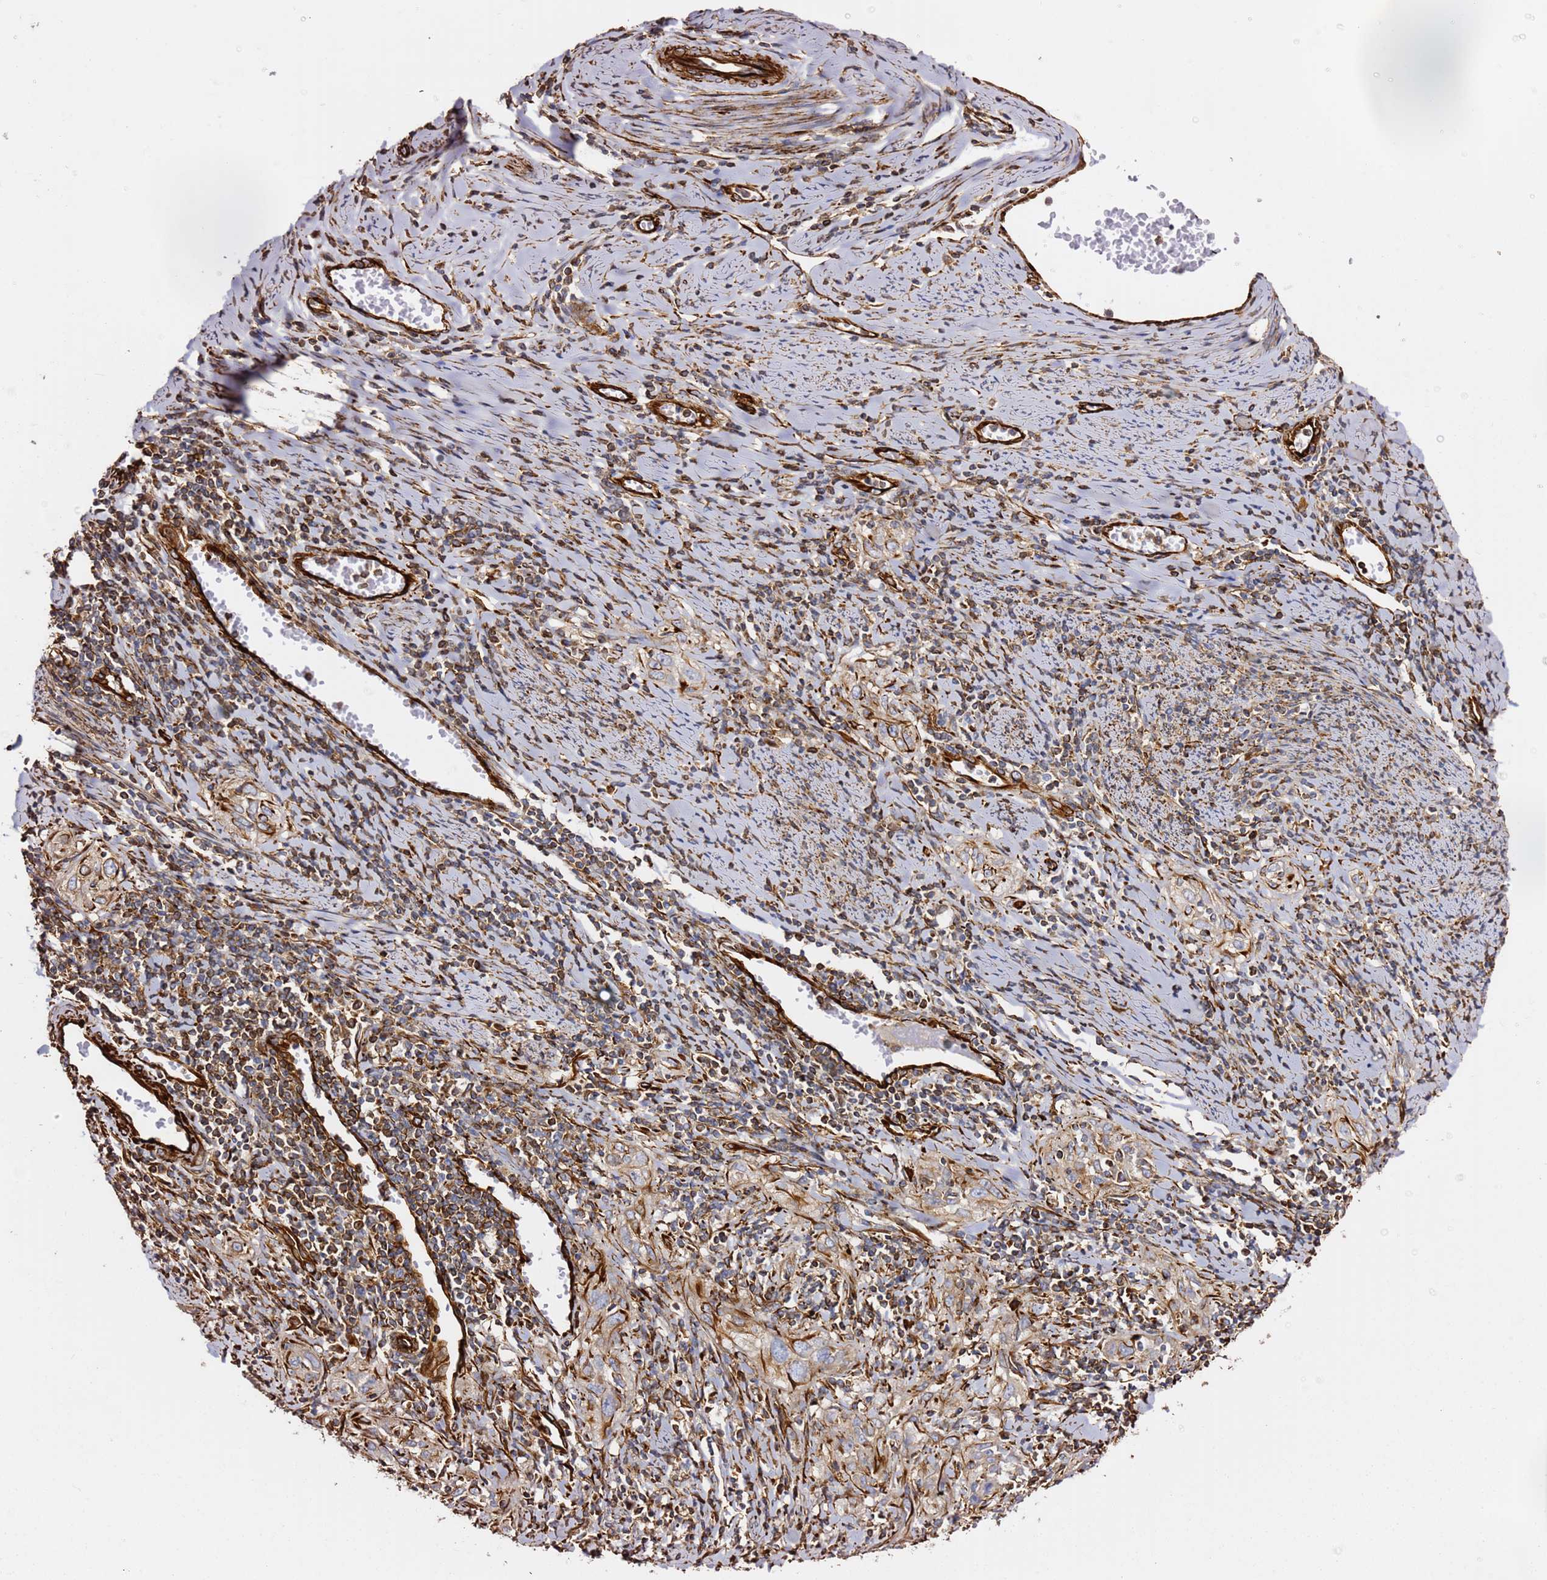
{"staining": {"intensity": "weak", "quantity": "<25%", "location": "cytoplasmic/membranous"}, "tissue": "cervical cancer", "cell_type": "Tumor cells", "image_type": "cancer", "snomed": [{"axis": "morphology", "description": "Squamous cell carcinoma, NOS"}, {"axis": "topography", "description": "Cervix"}], "caption": "Tumor cells are negative for brown protein staining in cervical cancer.", "gene": "MRGPRE", "patient": {"sex": "female", "age": 57}}